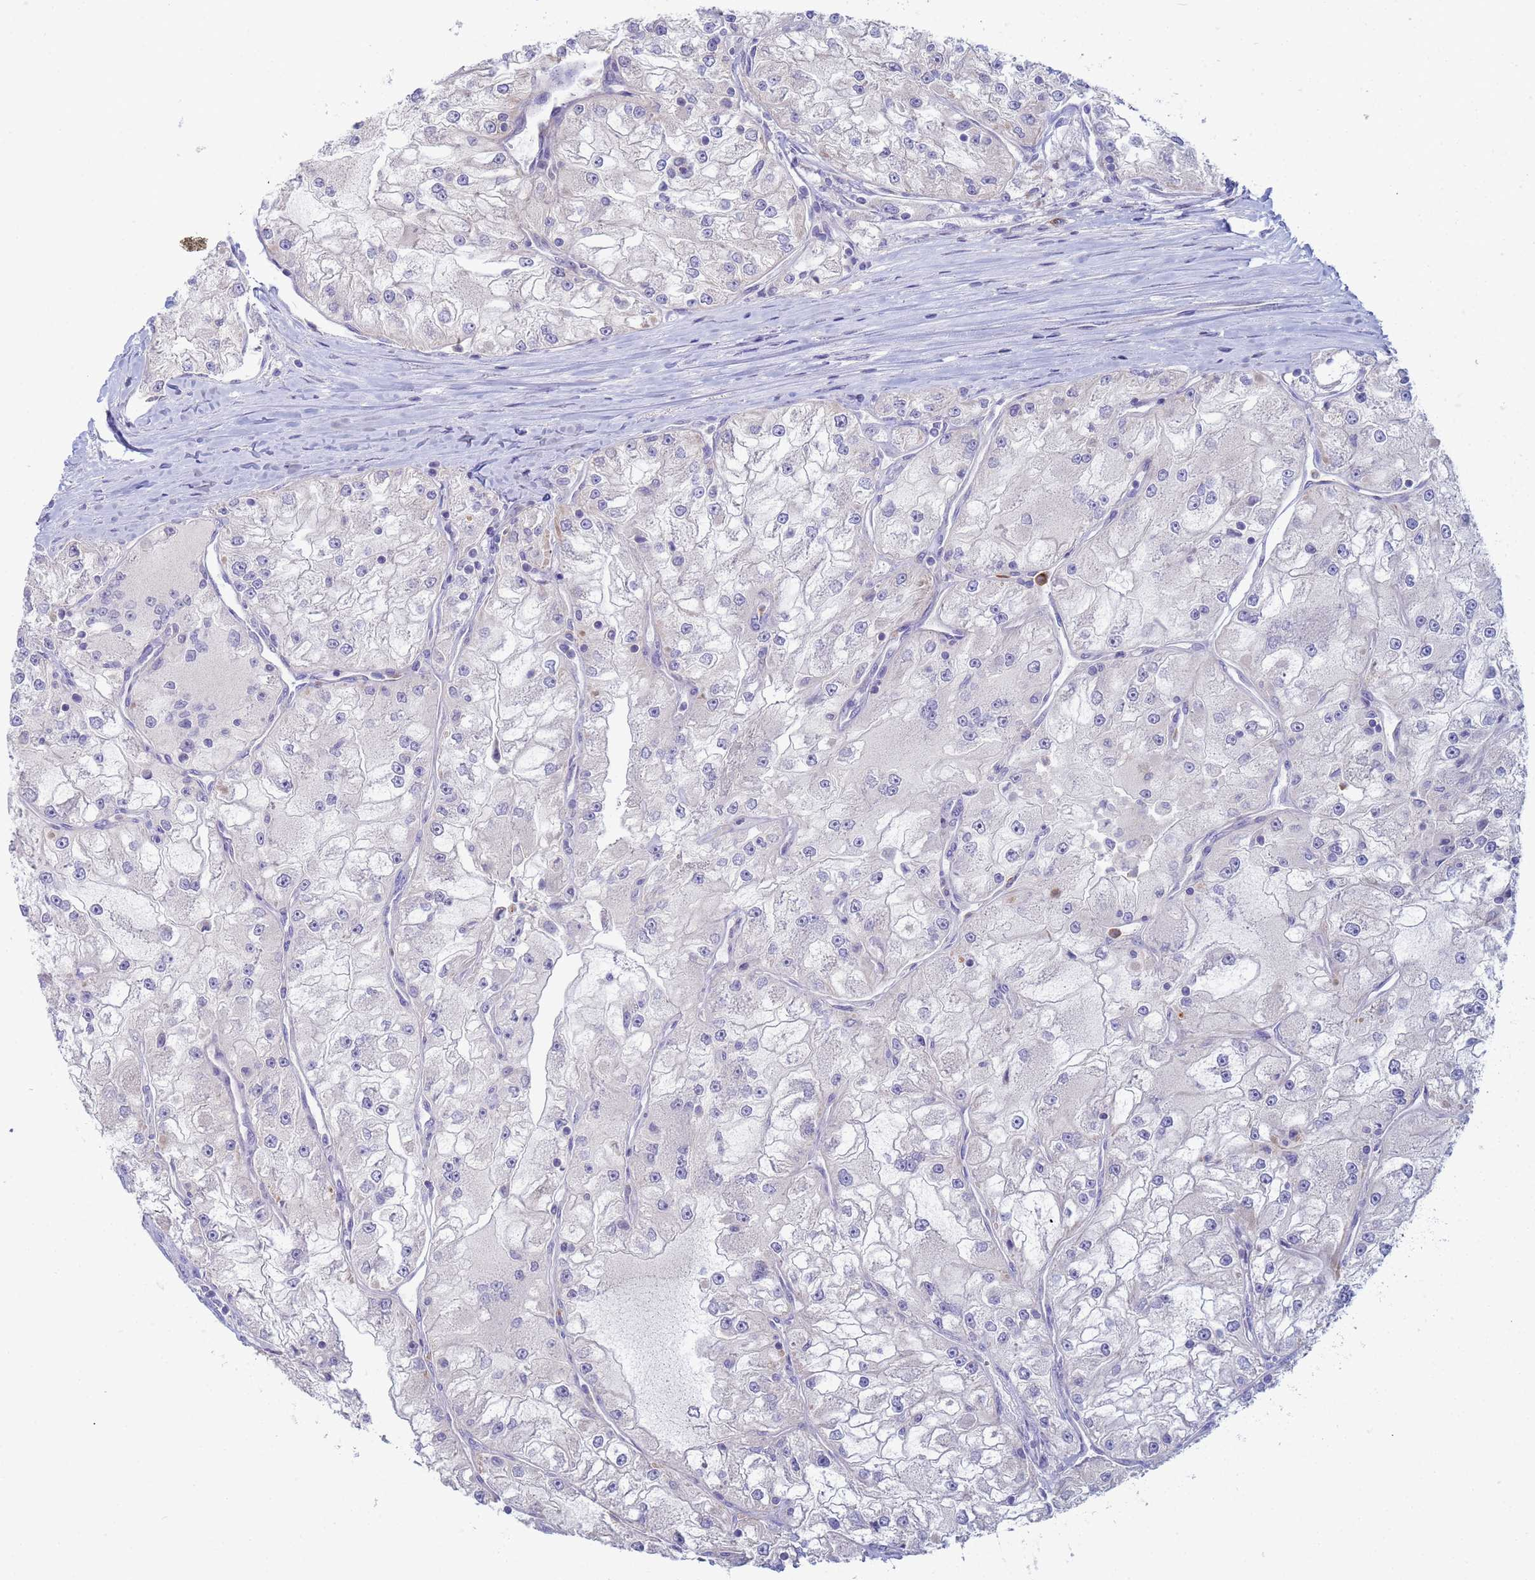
{"staining": {"intensity": "negative", "quantity": "none", "location": "none"}, "tissue": "renal cancer", "cell_type": "Tumor cells", "image_type": "cancer", "snomed": [{"axis": "morphology", "description": "Adenocarcinoma, NOS"}, {"axis": "topography", "description": "Kidney"}], "caption": "An immunohistochemistry (IHC) photomicrograph of renal cancer is shown. There is no staining in tumor cells of renal cancer.", "gene": "CR1", "patient": {"sex": "female", "age": 72}}